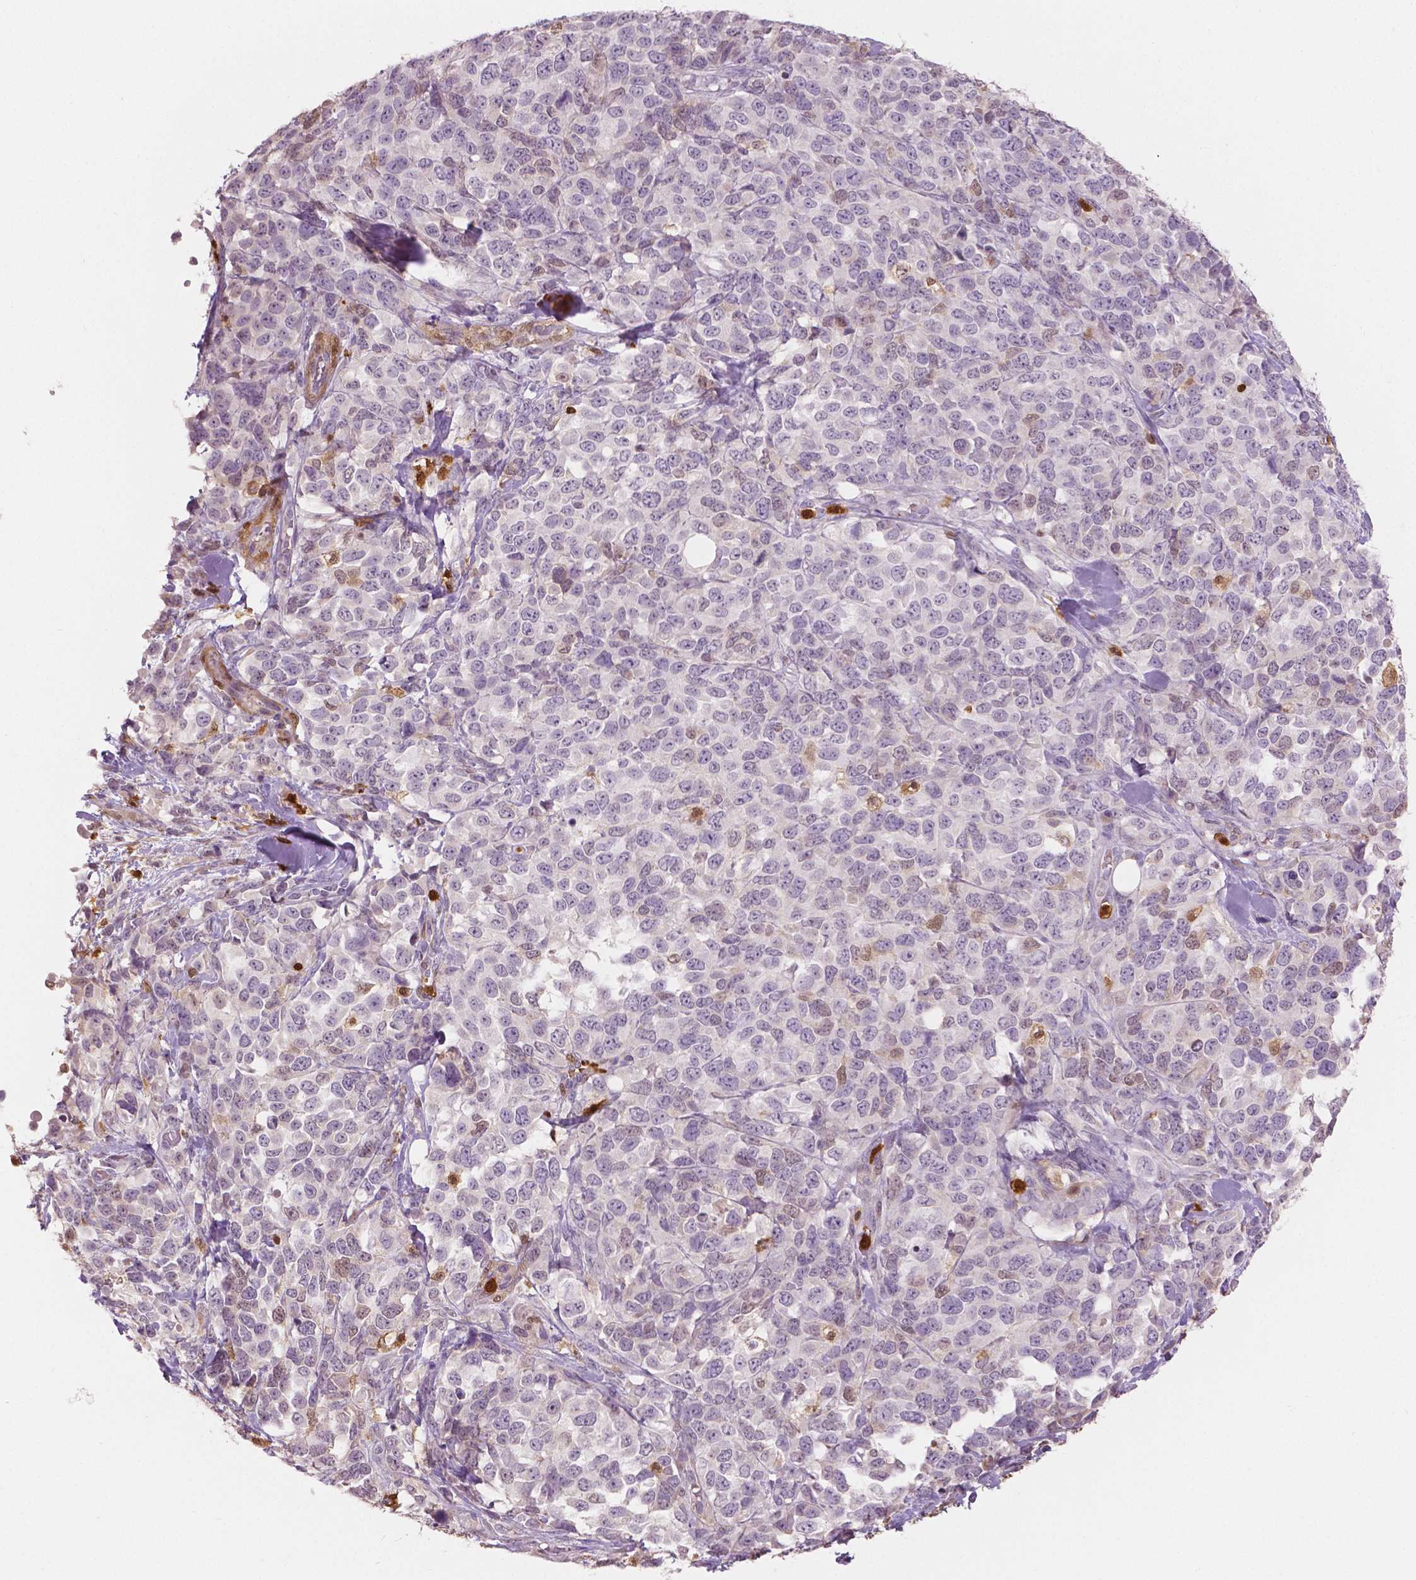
{"staining": {"intensity": "negative", "quantity": "none", "location": "none"}, "tissue": "melanoma", "cell_type": "Tumor cells", "image_type": "cancer", "snomed": [{"axis": "morphology", "description": "Malignant melanoma, Metastatic site"}, {"axis": "topography", "description": "Skin"}], "caption": "Immunohistochemical staining of human melanoma reveals no significant staining in tumor cells.", "gene": "S100A4", "patient": {"sex": "male", "age": 84}}